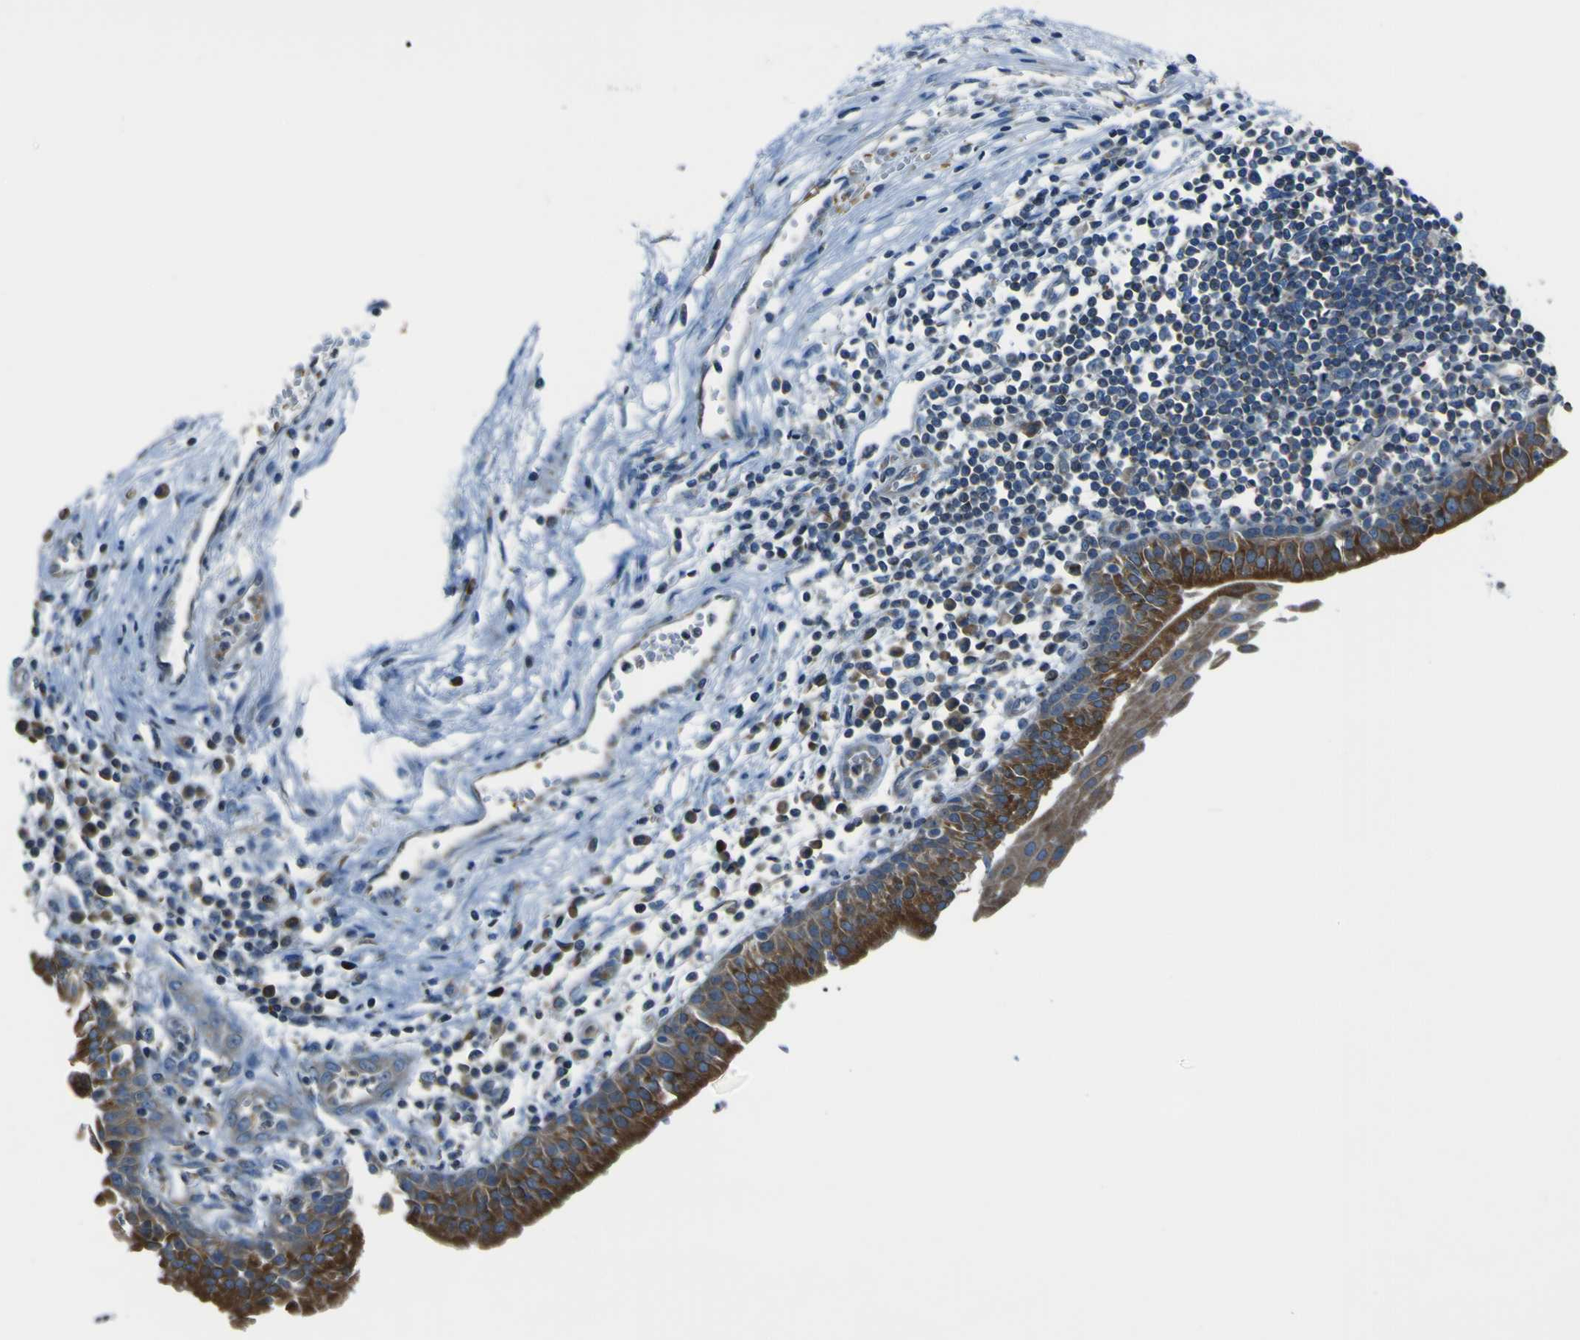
{"staining": {"intensity": "moderate", "quantity": ">75%", "location": "cytoplasmic/membranous"}, "tissue": "urothelial cancer", "cell_type": "Tumor cells", "image_type": "cancer", "snomed": [{"axis": "morphology", "description": "Urothelial carcinoma, High grade"}, {"axis": "topography", "description": "Urinary bladder"}], "caption": "IHC (DAB (3,3'-diaminobenzidine)) staining of human urothelial cancer displays moderate cytoplasmic/membranous protein positivity in approximately >75% of tumor cells.", "gene": "STIM1", "patient": {"sex": "female", "age": 85}}